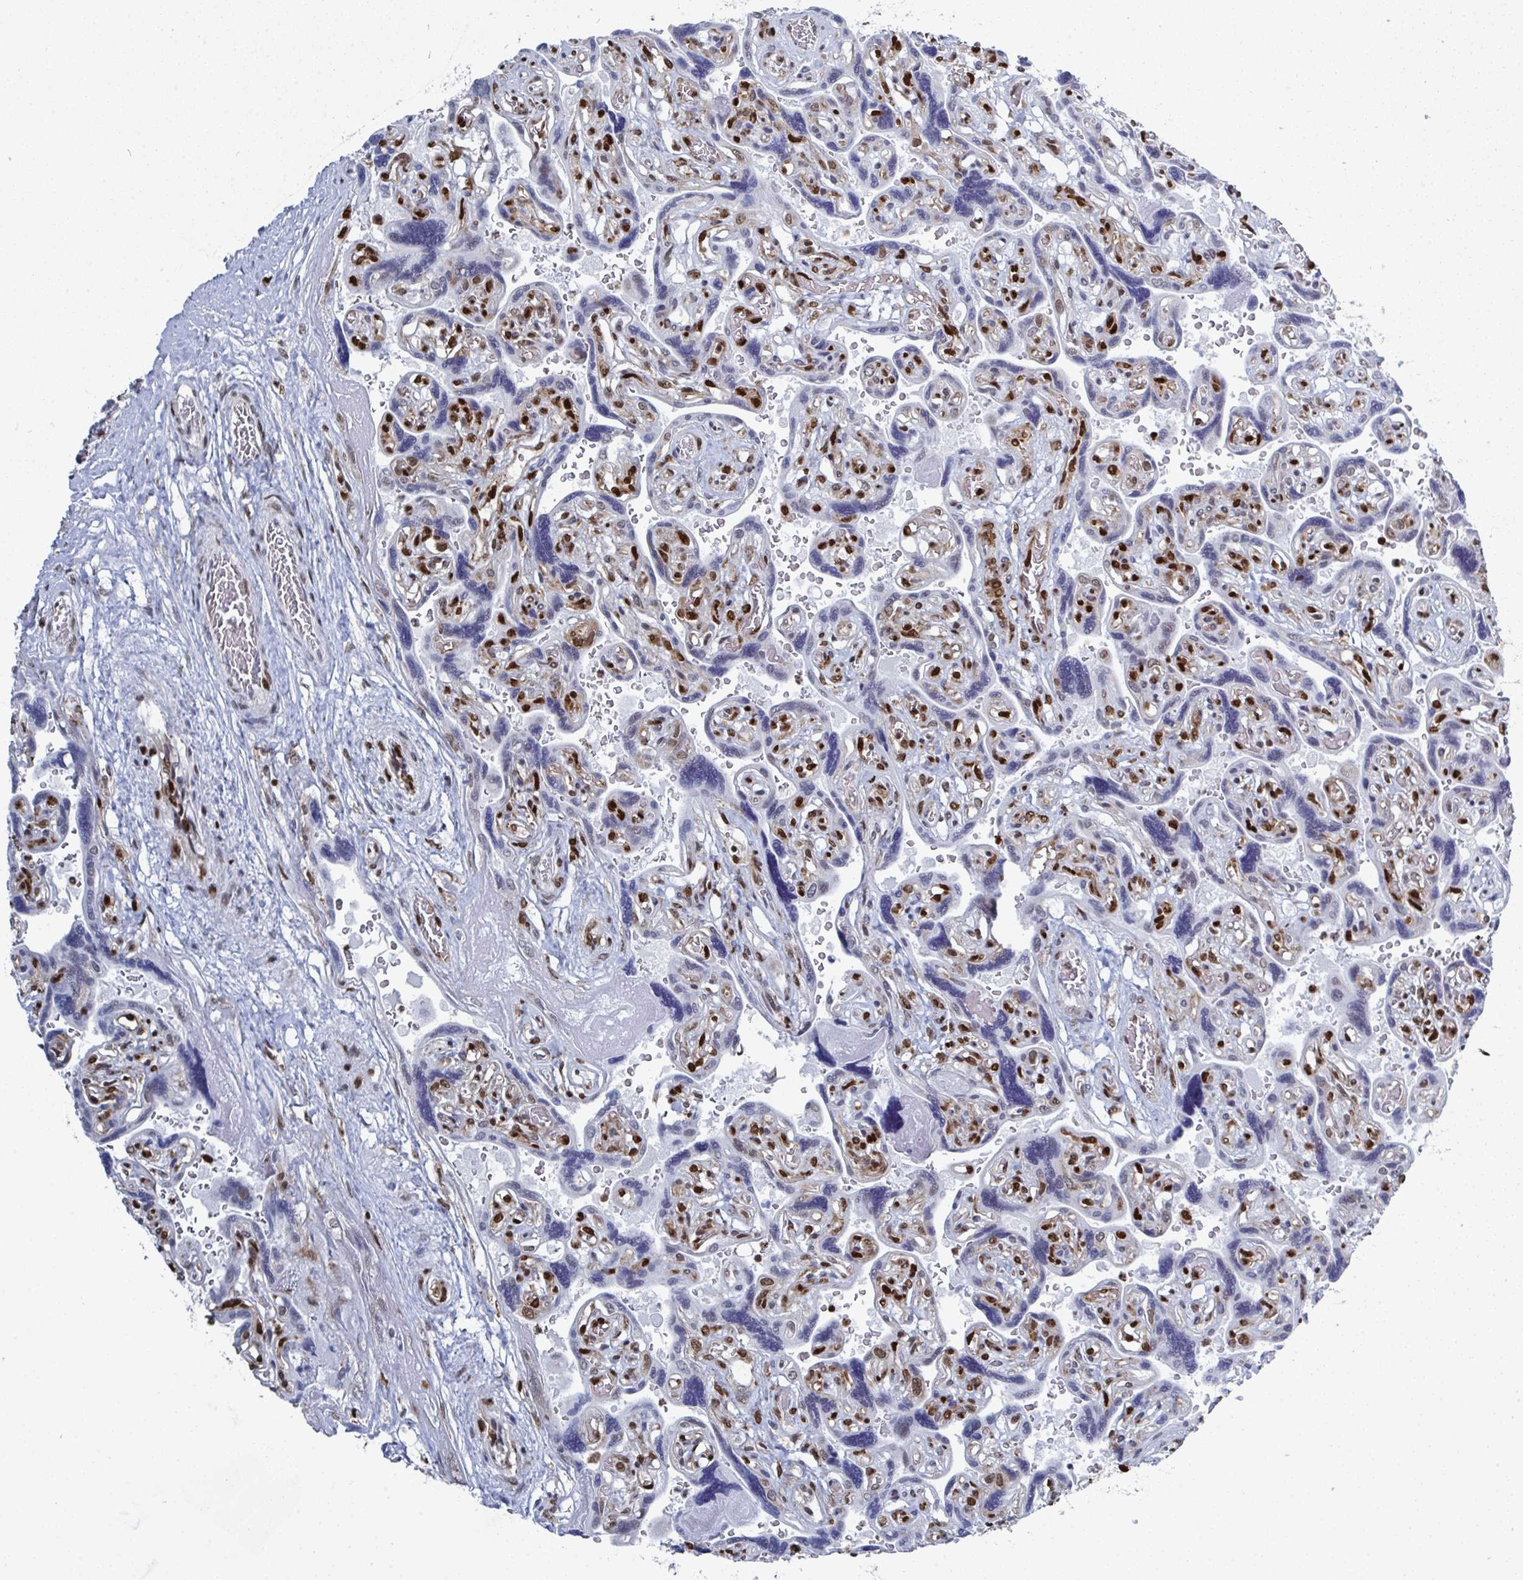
{"staining": {"intensity": "strong", "quantity": ">75%", "location": "nuclear"}, "tissue": "placenta", "cell_type": "Decidual cells", "image_type": "normal", "snomed": [{"axis": "morphology", "description": "Normal tissue, NOS"}, {"axis": "topography", "description": "Placenta"}], "caption": "Immunohistochemistry (IHC) photomicrograph of normal placenta: human placenta stained using immunohistochemistry (IHC) shows high levels of strong protein expression localized specifically in the nuclear of decidual cells, appearing as a nuclear brown color.", "gene": "GAR1", "patient": {"sex": "female", "age": 32}}